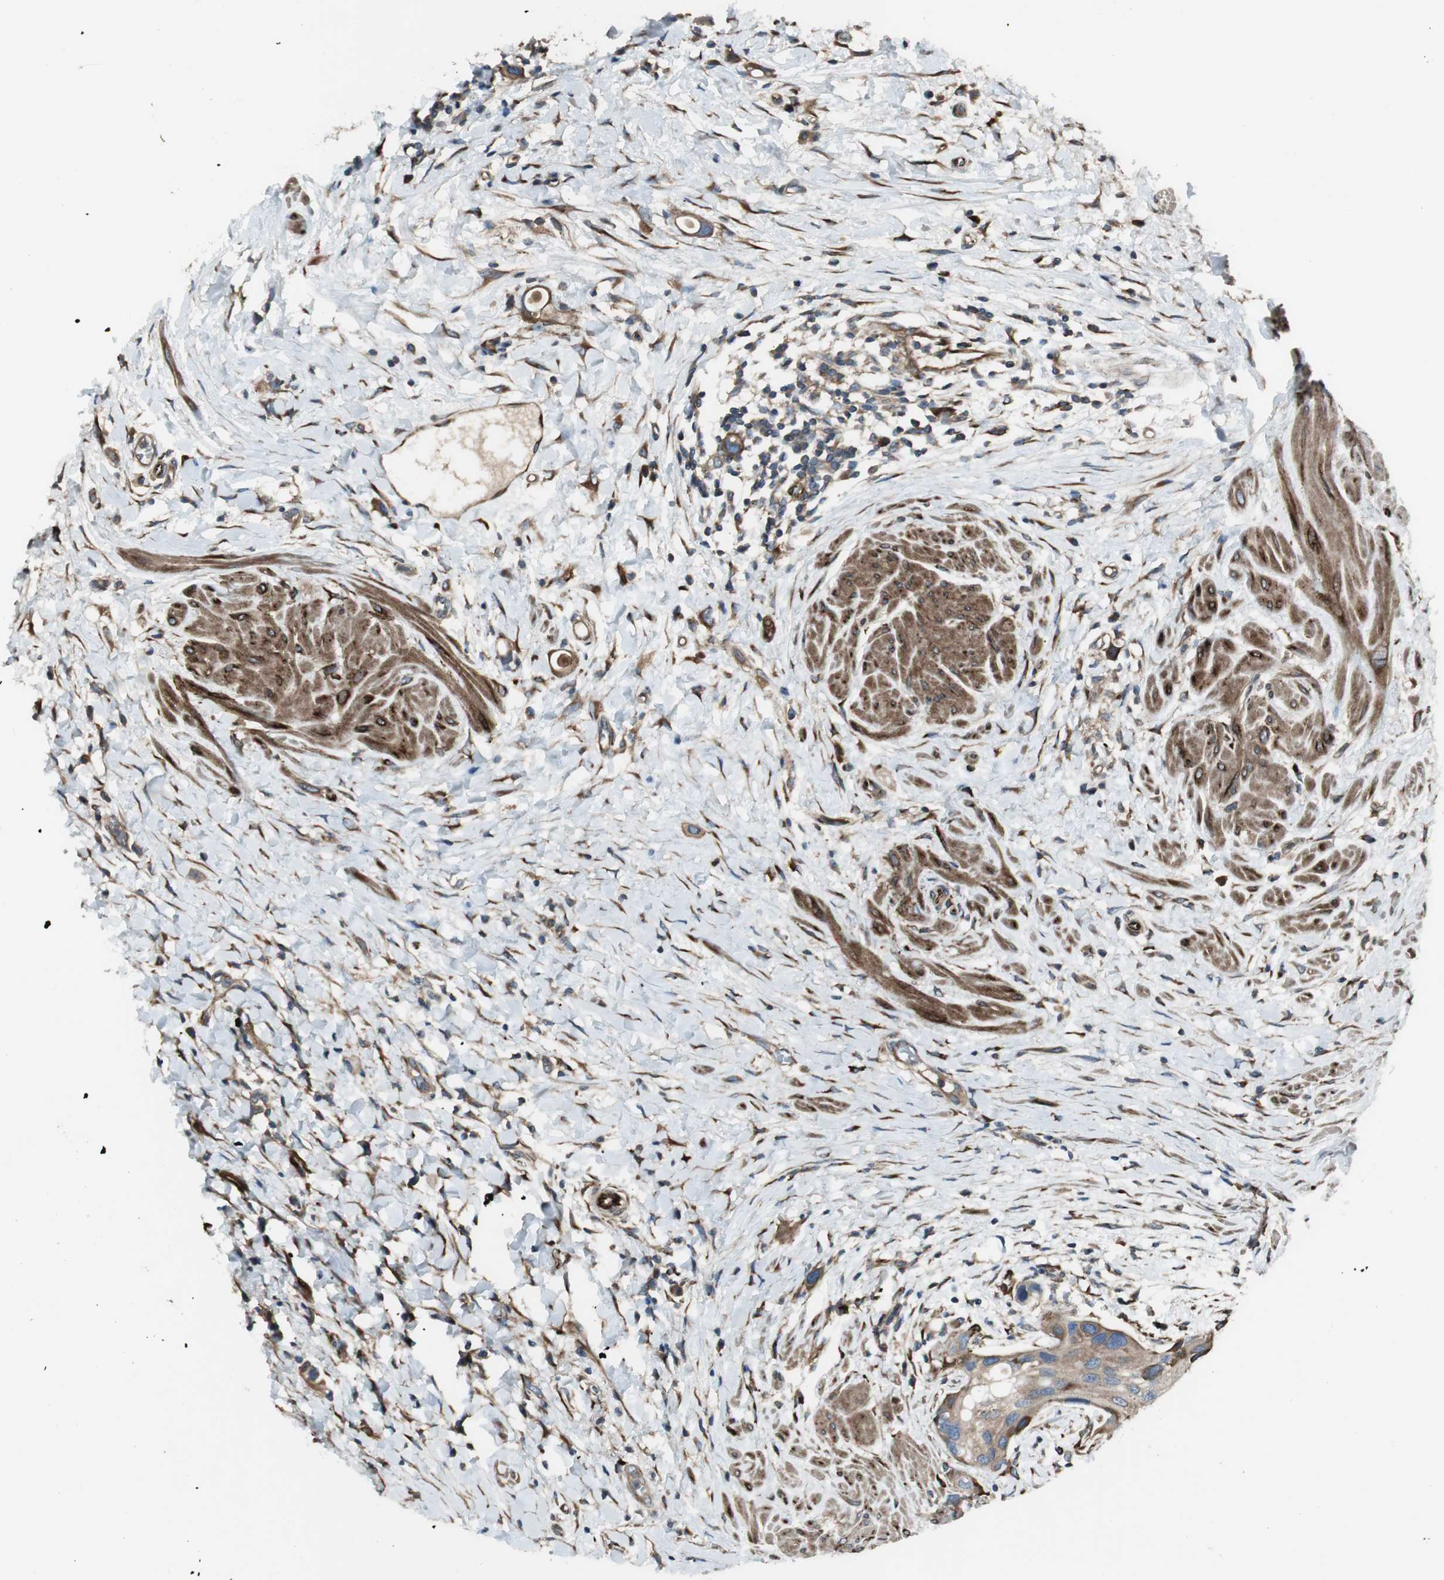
{"staining": {"intensity": "weak", "quantity": ">75%", "location": "cytoplasmic/membranous"}, "tissue": "urothelial cancer", "cell_type": "Tumor cells", "image_type": "cancer", "snomed": [{"axis": "morphology", "description": "Urothelial carcinoma, High grade"}, {"axis": "topography", "description": "Urinary bladder"}], "caption": "A brown stain highlights weak cytoplasmic/membranous positivity of a protein in human urothelial cancer tumor cells.", "gene": "PRKG1", "patient": {"sex": "female", "age": 56}}